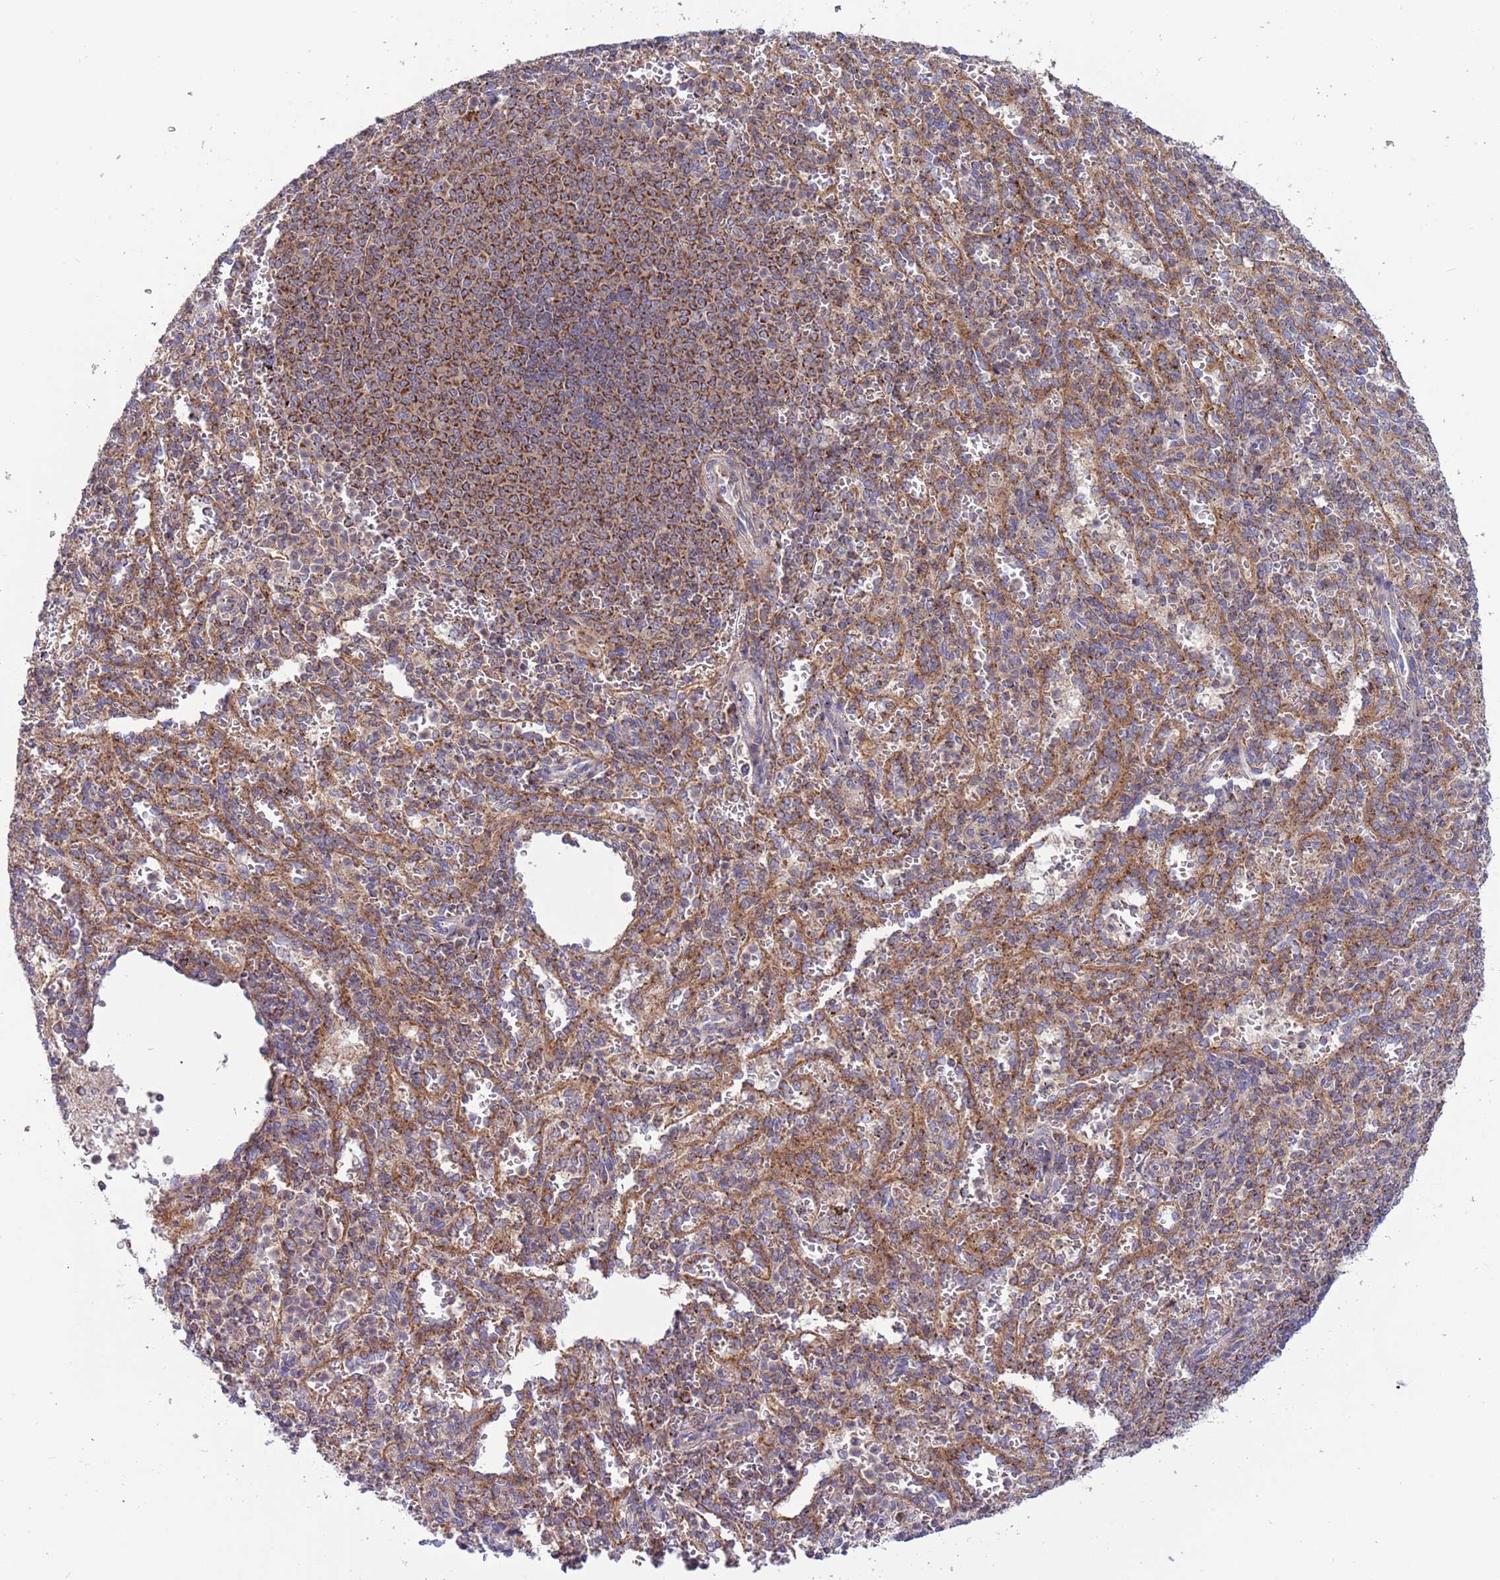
{"staining": {"intensity": "moderate", "quantity": "25%-75%", "location": "cytoplasmic/membranous"}, "tissue": "spleen", "cell_type": "Cells in red pulp", "image_type": "normal", "snomed": [{"axis": "morphology", "description": "Normal tissue, NOS"}, {"axis": "topography", "description": "Spleen"}], "caption": "Moderate cytoplasmic/membranous protein positivity is appreciated in about 25%-75% of cells in red pulp in spleen.", "gene": "IRS4", "patient": {"sex": "female", "age": 21}}